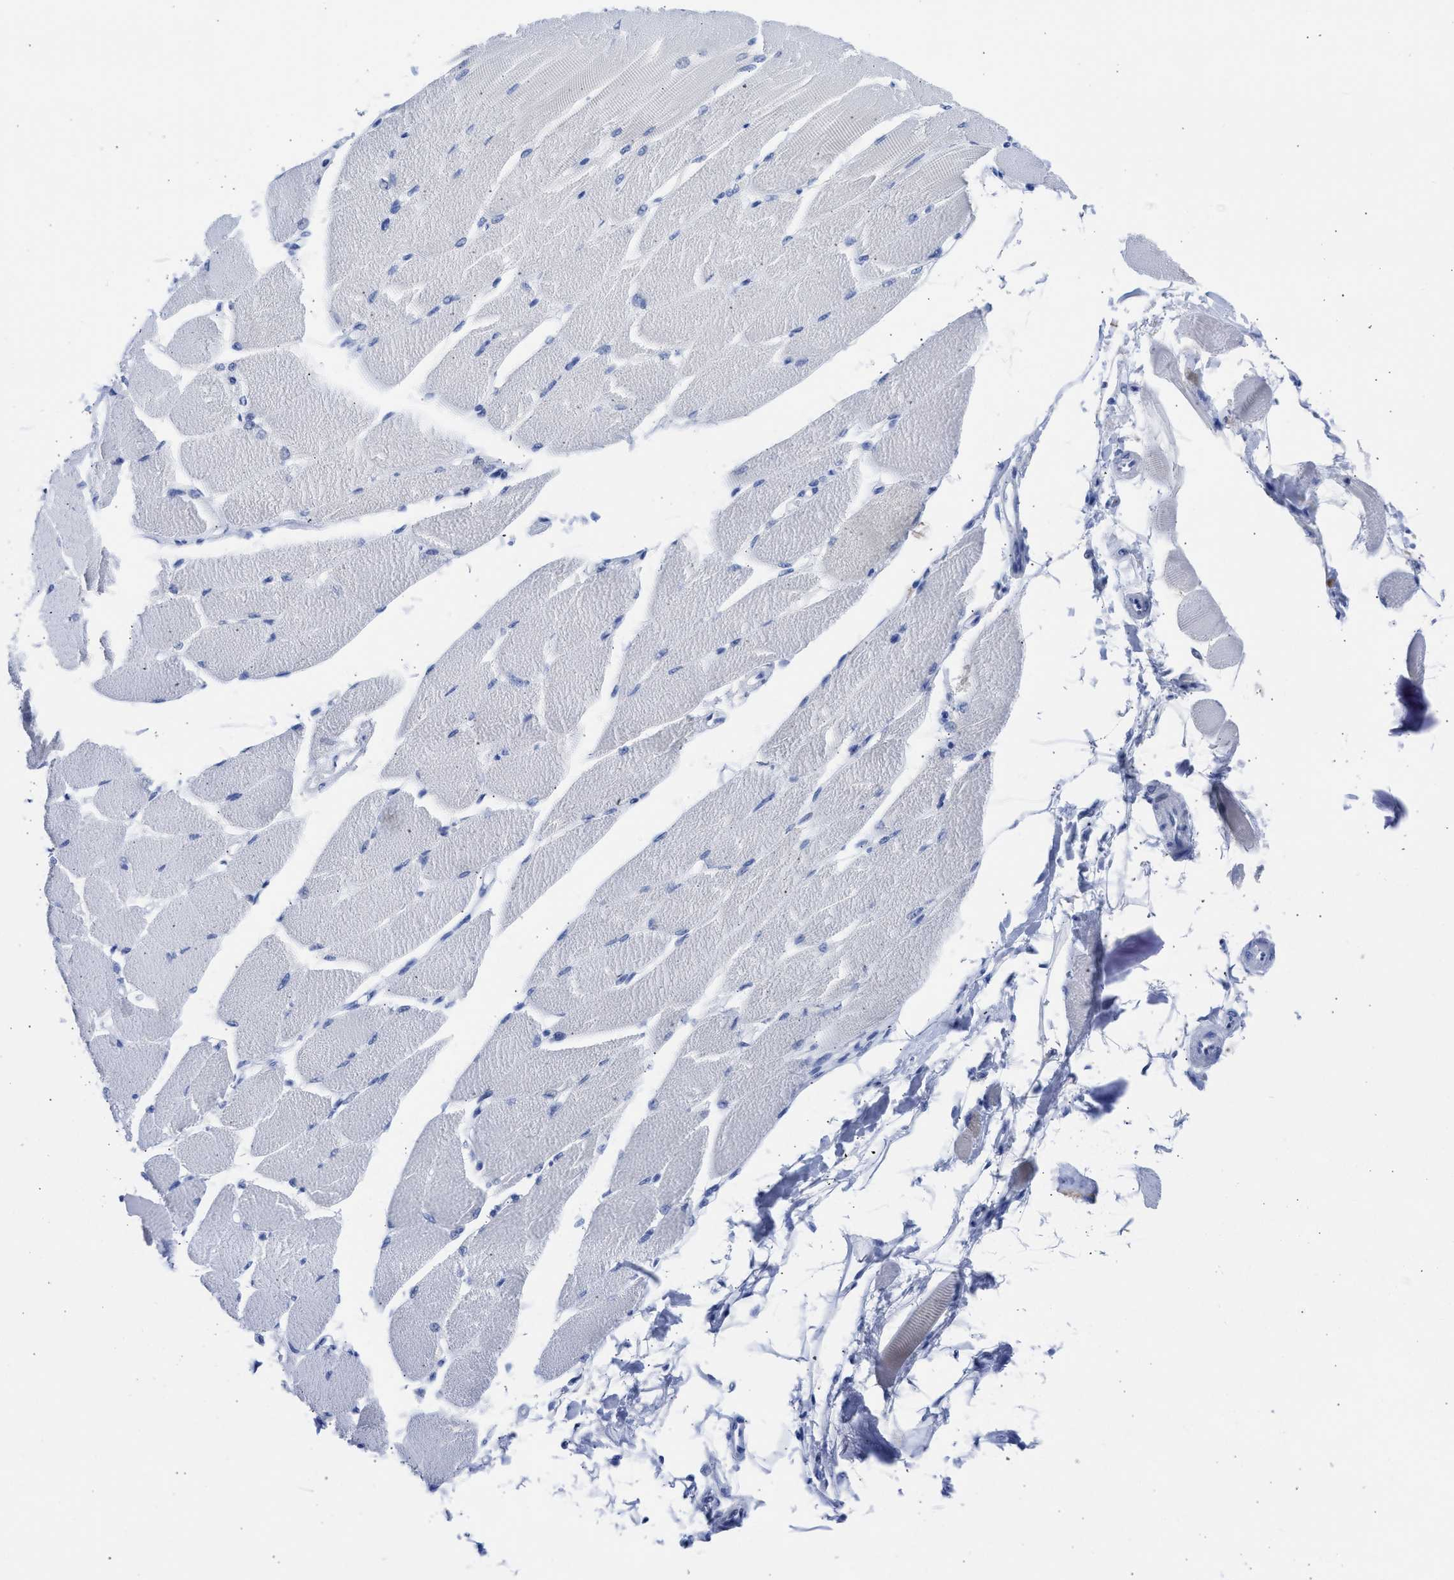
{"staining": {"intensity": "negative", "quantity": "none", "location": "none"}, "tissue": "skeletal muscle", "cell_type": "Myocytes", "image_type": "normal", "snomed": [{"axis": "morphology", "description": "Normal tissue, NOS"}, {"axis": "topography", "description": "Skeletal muscle"}, {"axis": "topography", "description": "Peripheral nerve tissue"}], "caption": "This is an immunohistochemistry histopathology image of benign human skeletal muscle. There is no expression in myocytes.", "gene": "NCAM1", "patient": {"sex": "female", "age": 84}}